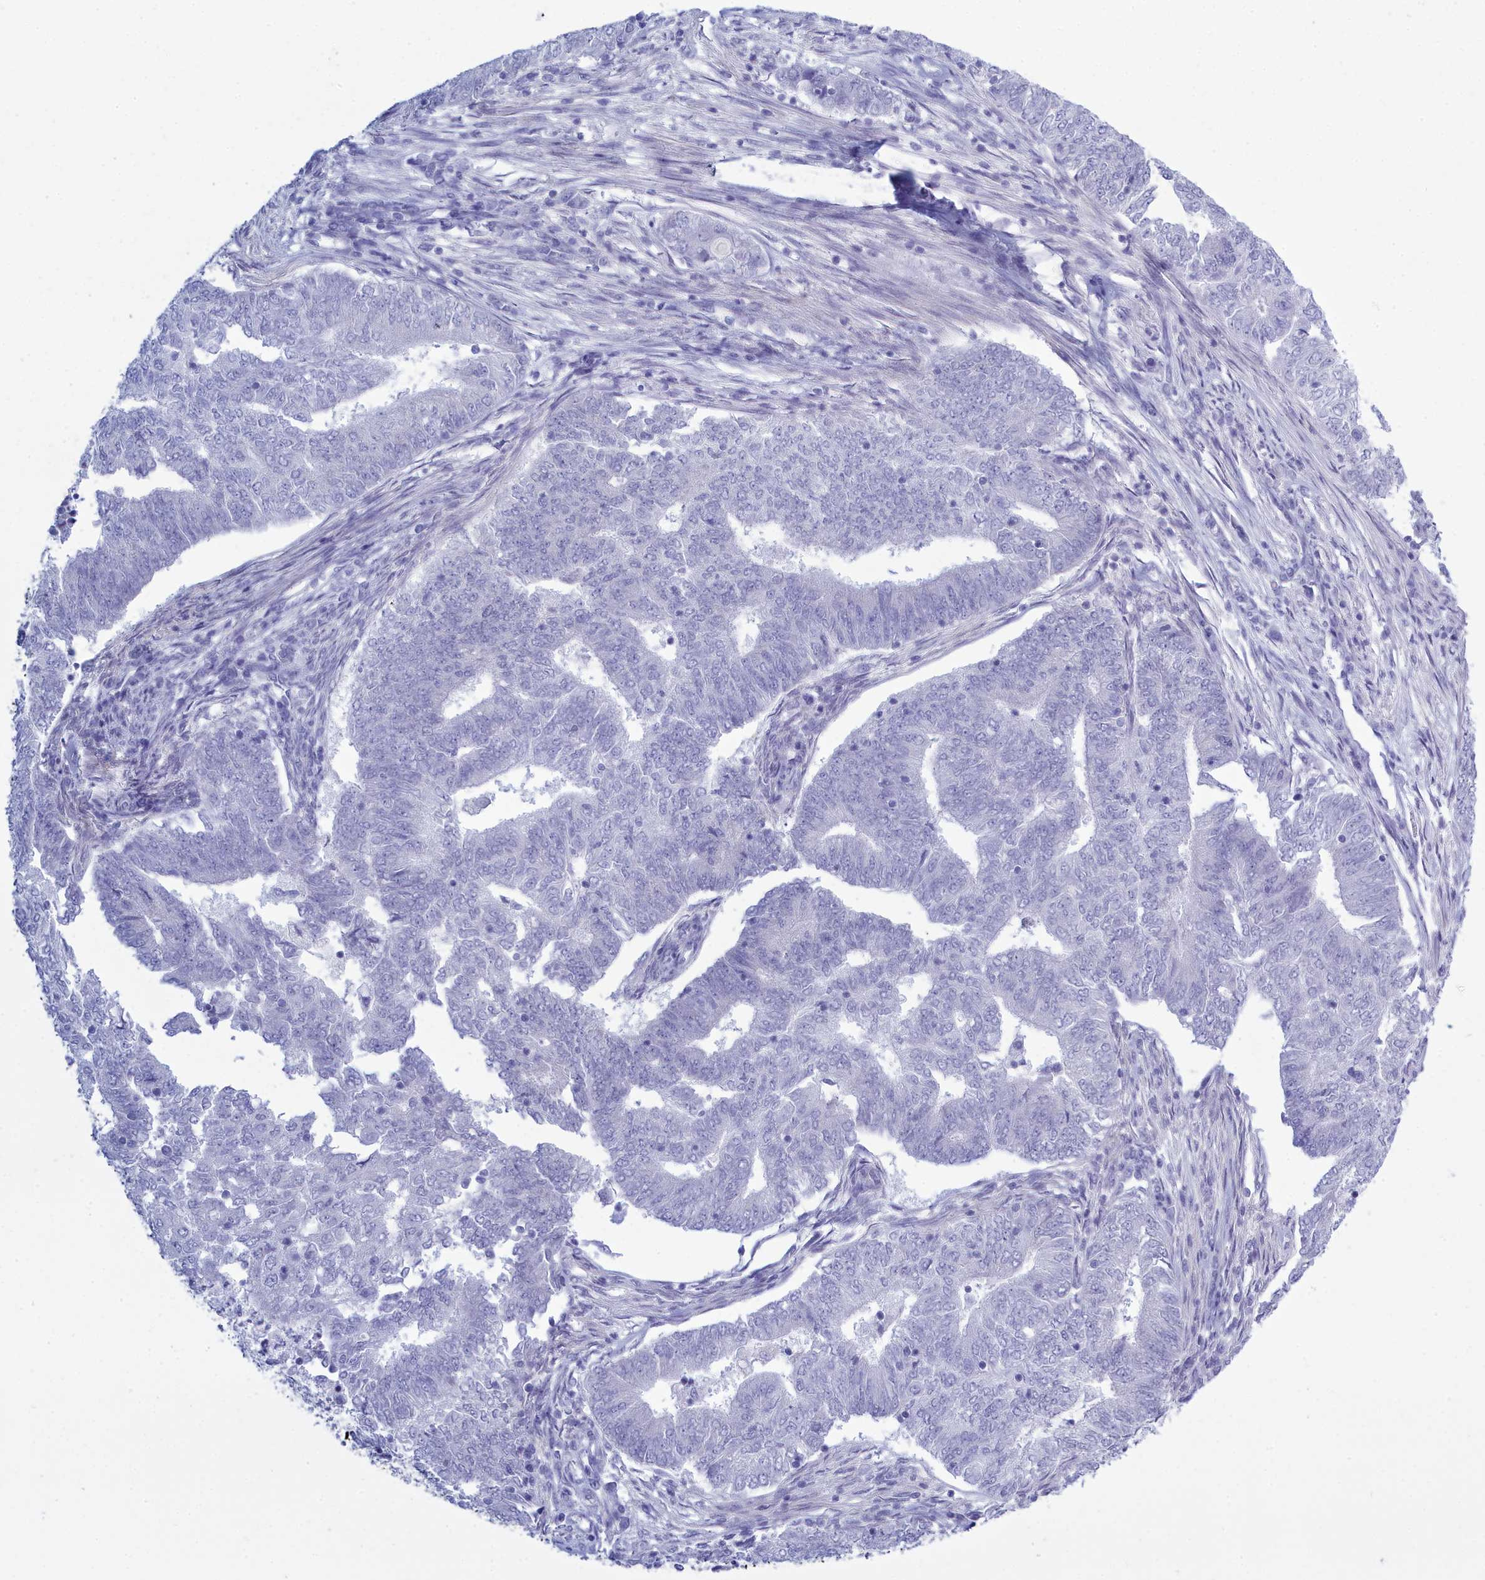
{"staining": {"intensity": "negative", "quantity": "none", "location": "none"}, "tissue": "endometrial cancer", "cell_type": "Tumor cells", "image_type": "cancer", "snomed": [{"axis": "morphology", "description": "Adenocarcinoma, NOS"}, {"axis": "topography", "description": "Endometrium"}], "caption": "An image of adenocarcinoma (endometrial) stained for a protein shows no brown staining in tumor cells.", "gene": "TMEM97", "patient": {"sex": "female", "age": 62}}